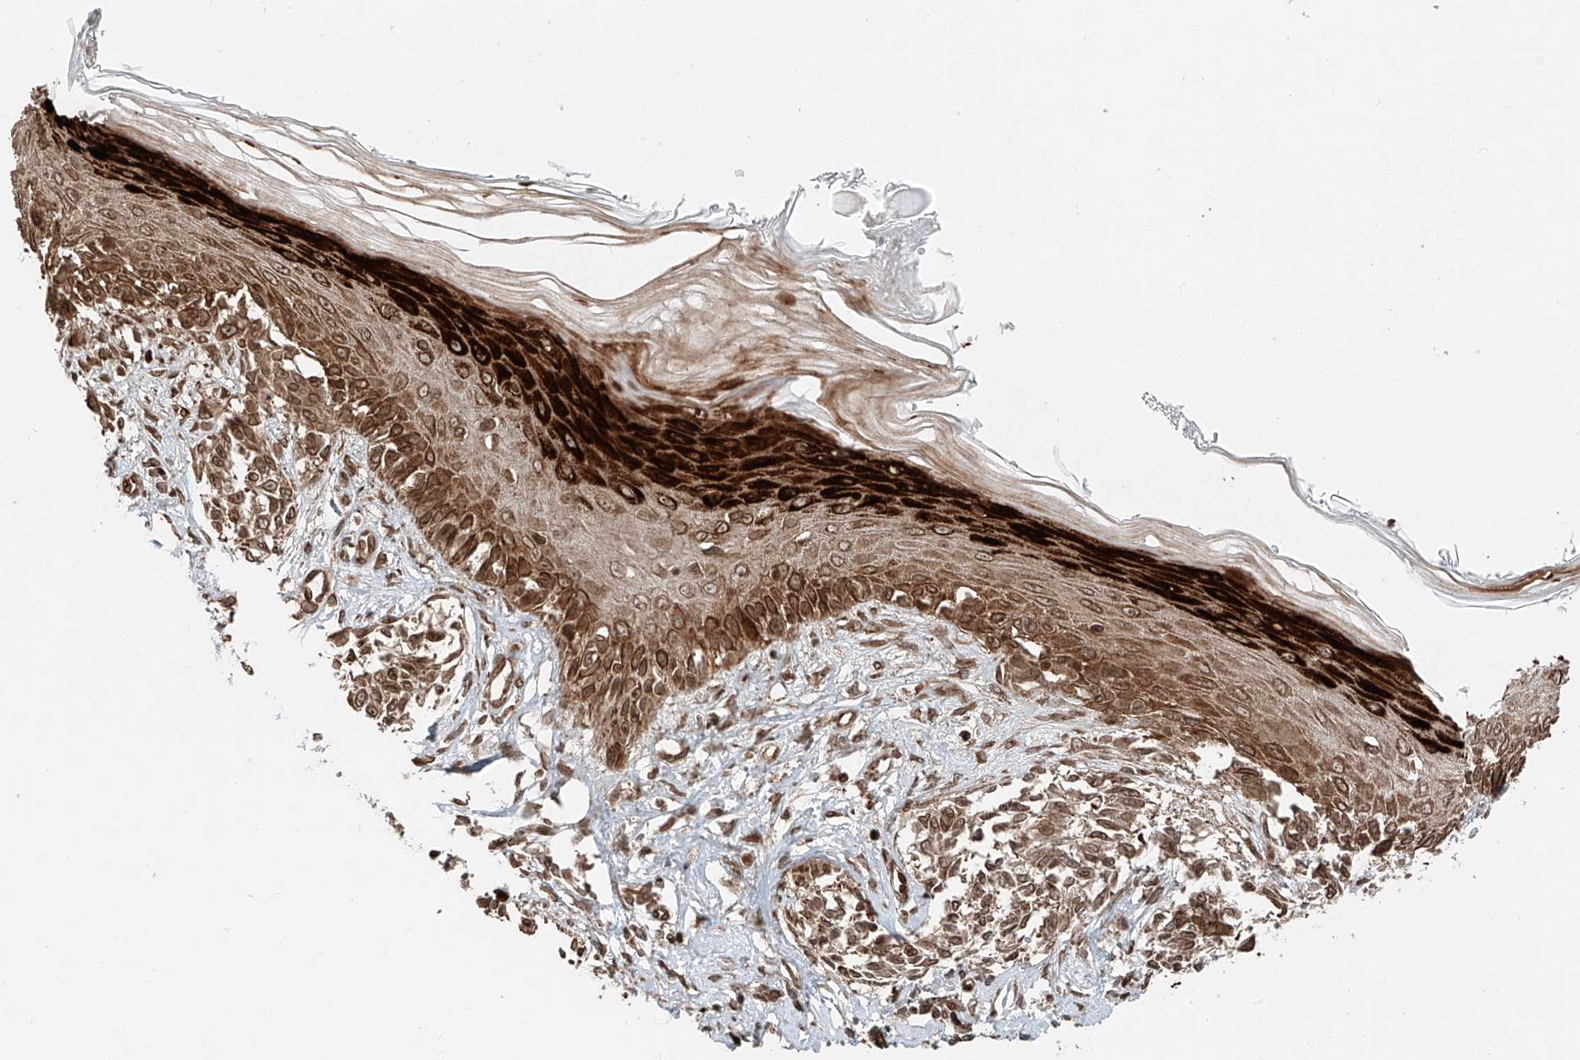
{"staining": {"intensity": "moderate", "quantity": ">75%", "location": "cytoplasmic/membranous,nuclear"}, "tissue": "melanoma", "cell_type": "Tumor cells", "image_type": "cancer", "snomed": [{"axis": "morphology", "description": "Malignant melanoma, NOS"}, {"axis": "topography", "description": "Skin"}], "caption": "Human melanoma stained for a protein (brown) exhibits moderate cytoplasmic/membranous and nuclear positive positivity in about >75% of tumor cells.", "gene": "CEP162", "patient": {"sex": "male", "age": 53}}